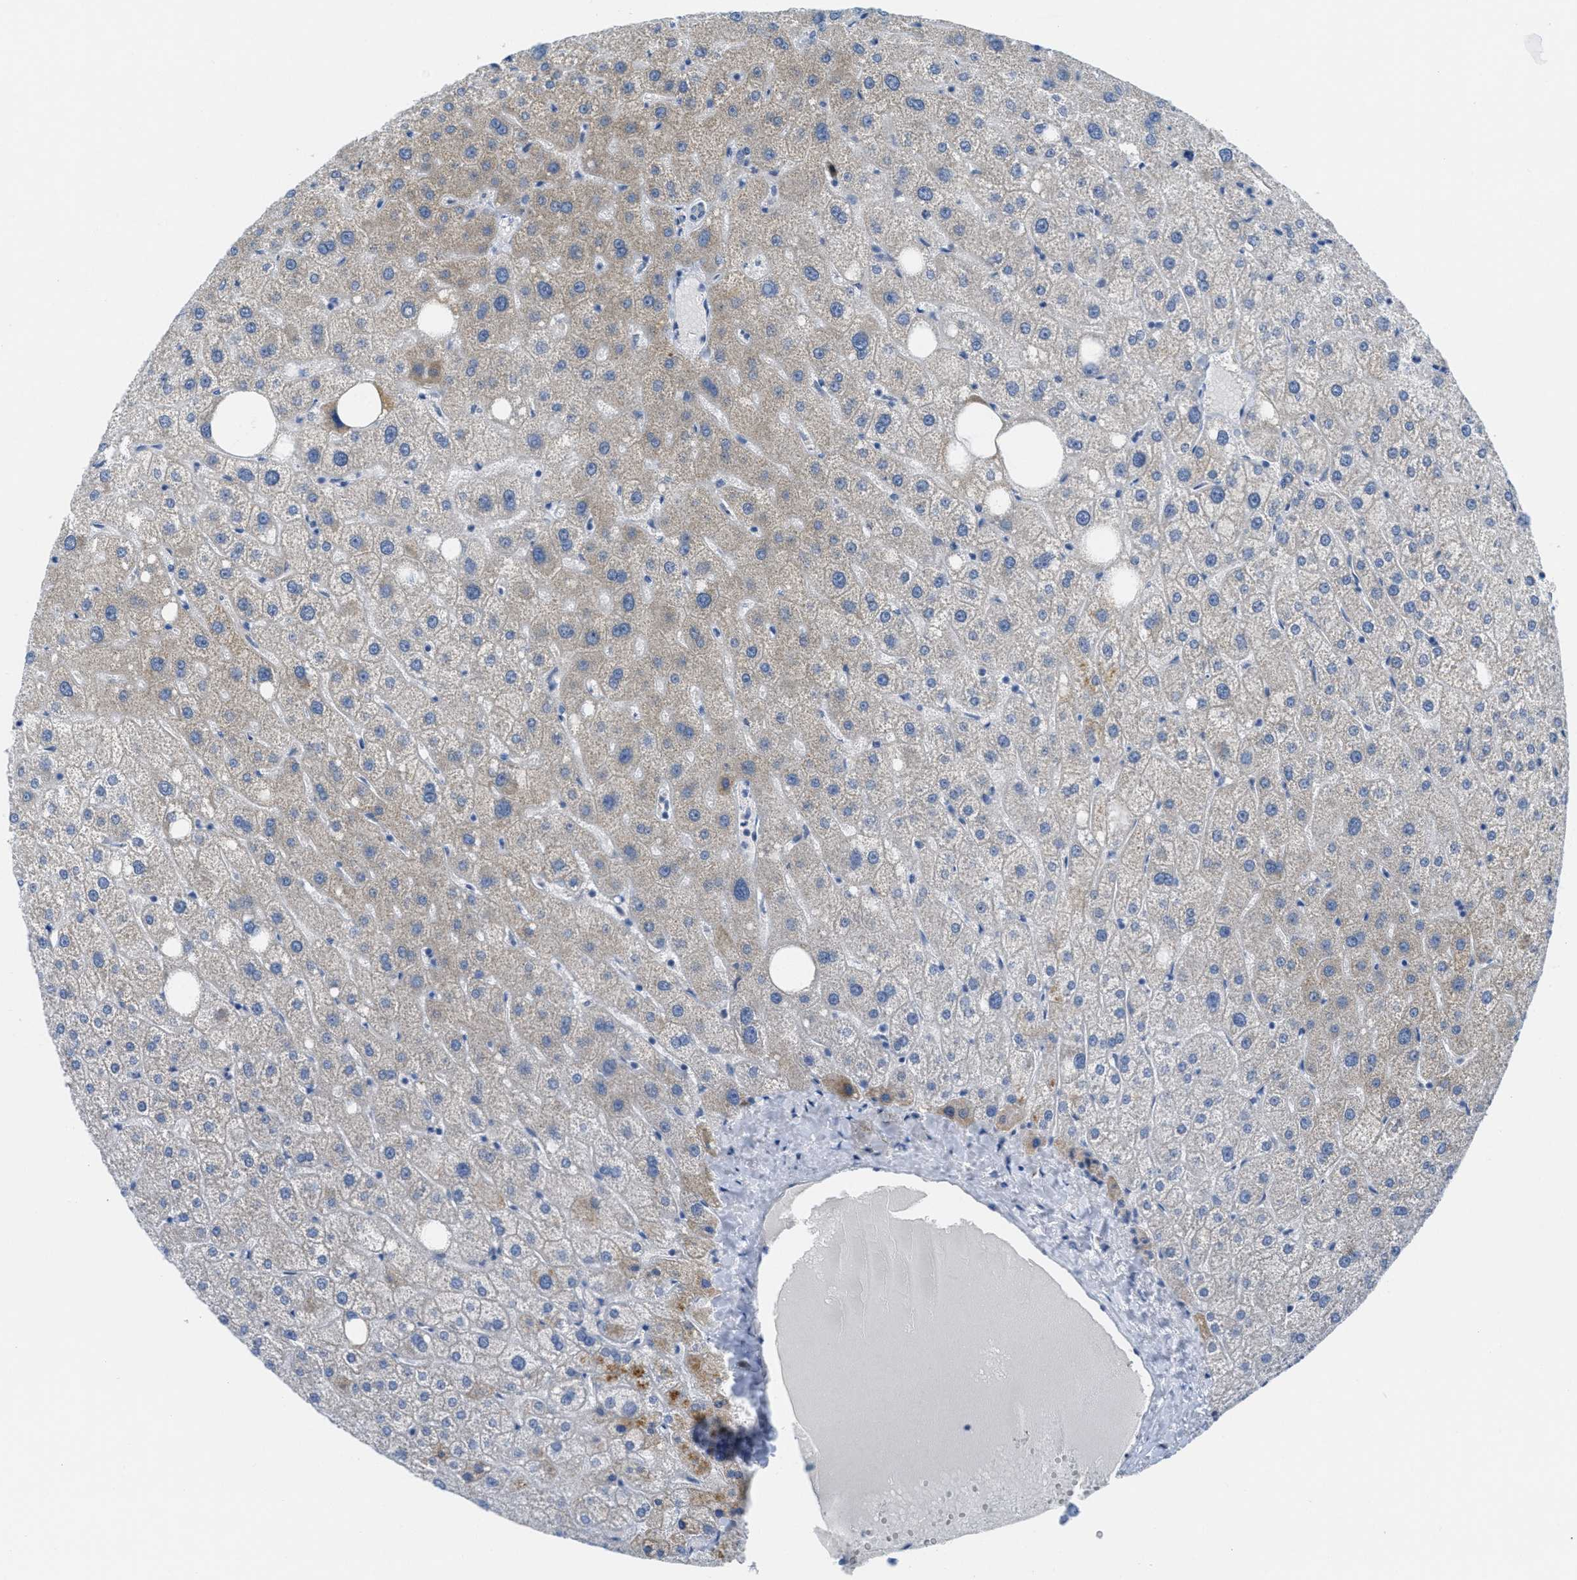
{"staining": {"intensity": "negative", "quantity": "none", "location": "none"}, "tissue": "liver", "cell_type": "Cholangiocytes", "image_type": "normal", "snomed": [{"axis": "morphology", "description": "Normal tissue, NOS"}, {"axis": "topography", "description": "Liver"}], "caption": "Immunohistochemistry of benign human liver demonstrates no staining in cholangiocytes. Brightfield microscopy of immunohistochemistry stained with DAB (brown) and hematoxylin (blue), captured at high magnification.", "gene": "ORC6", "patient": {"sex": "male", "age": 73}}